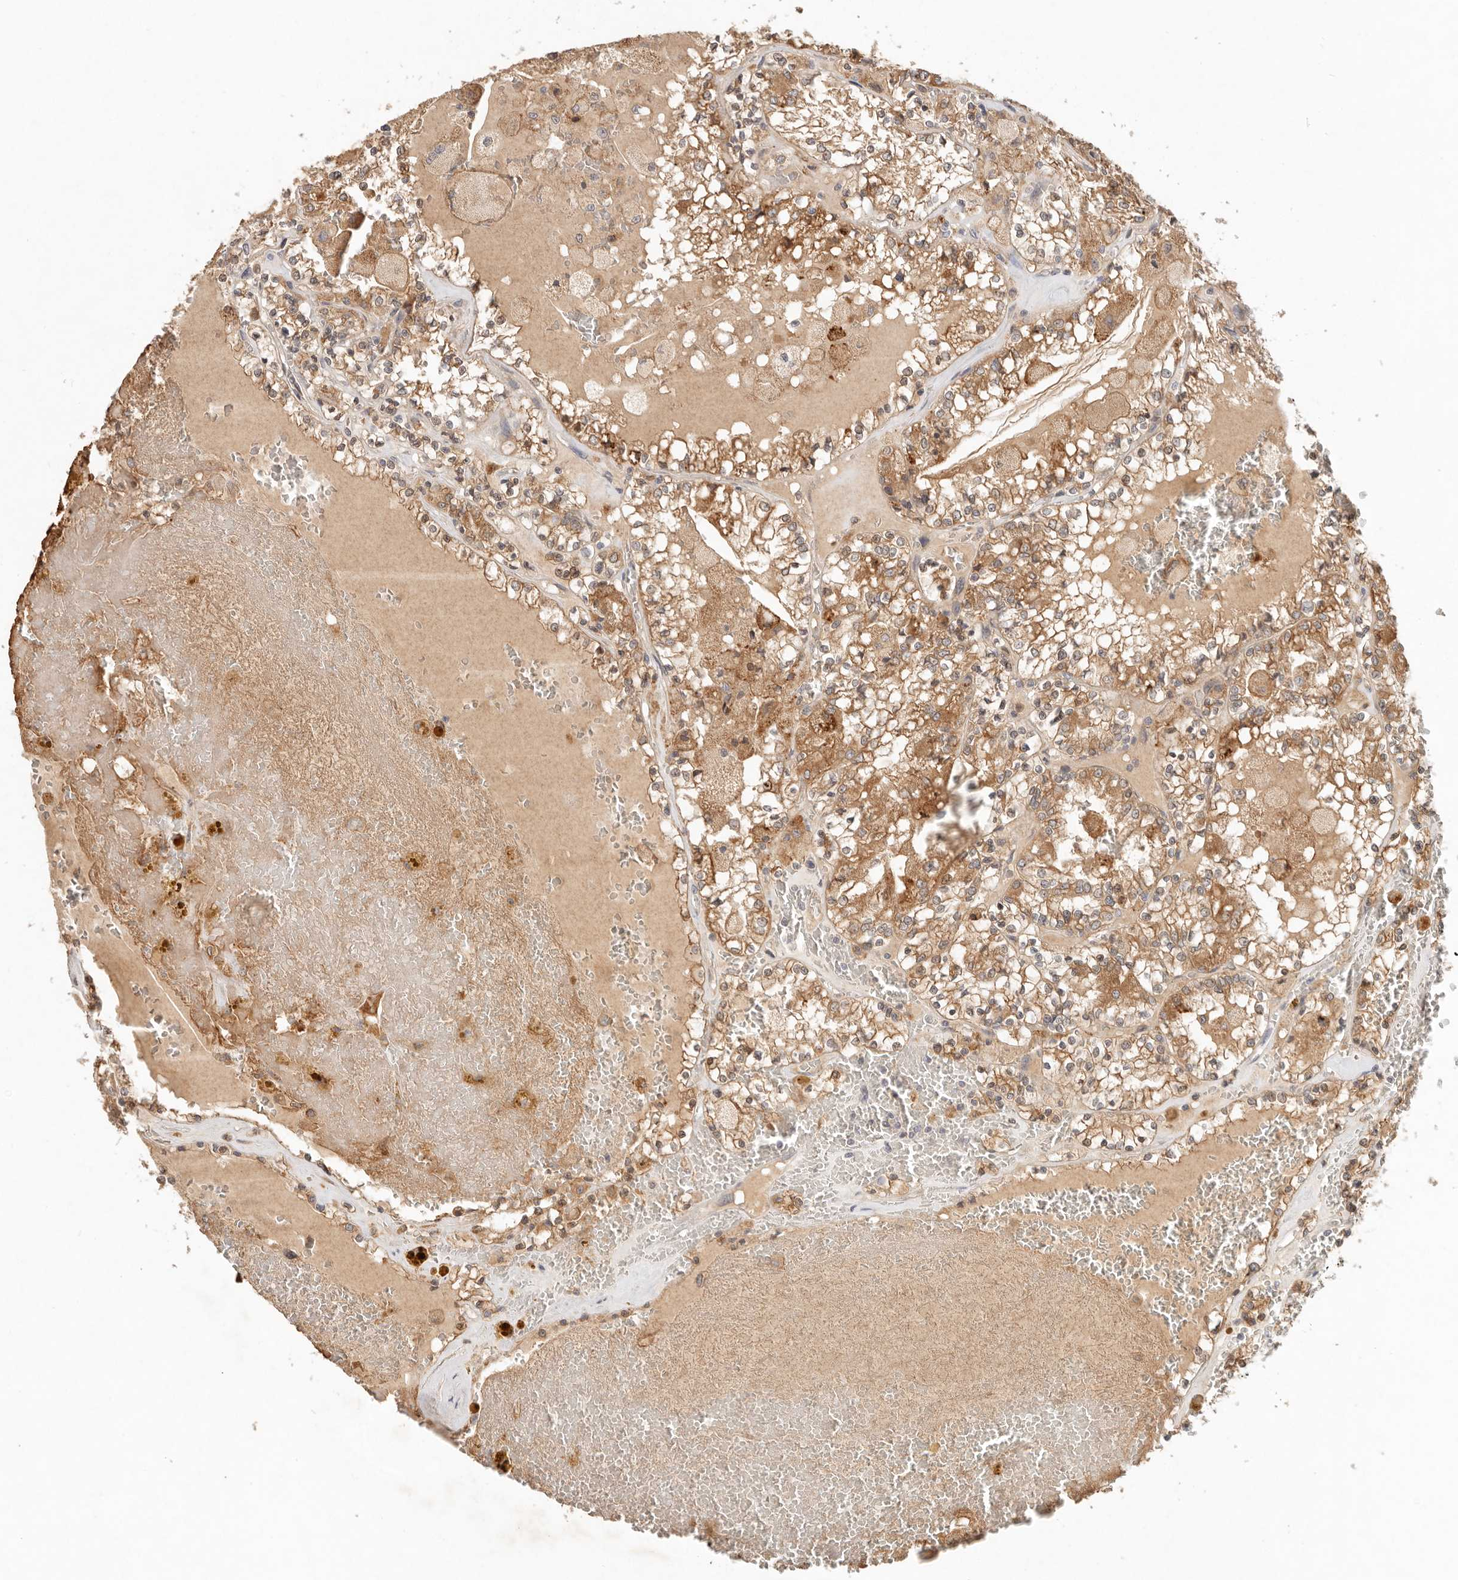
{"staining": {"intensity": "moderate", "quantity": ">75%", "location": "cytoplasmic/membranous"}, "tissue": "renal cancer", "cell_type": "Tumor cells", "image_type": "cancer", "snomed": [{"axis": "morphology", "description": "Adenocarcinoma, NOS"}, {"axis": "topography", "description": "Kidney"}], "caption": "A brown stain labels moderate cytoplasmic/membranous positivity of a protein in adenocarcinoma (renal) tumor cells. Nuclei are stained in blue.", "gene": "ARHGEF10L", "patient": {"sex": "female", "age": 56}}